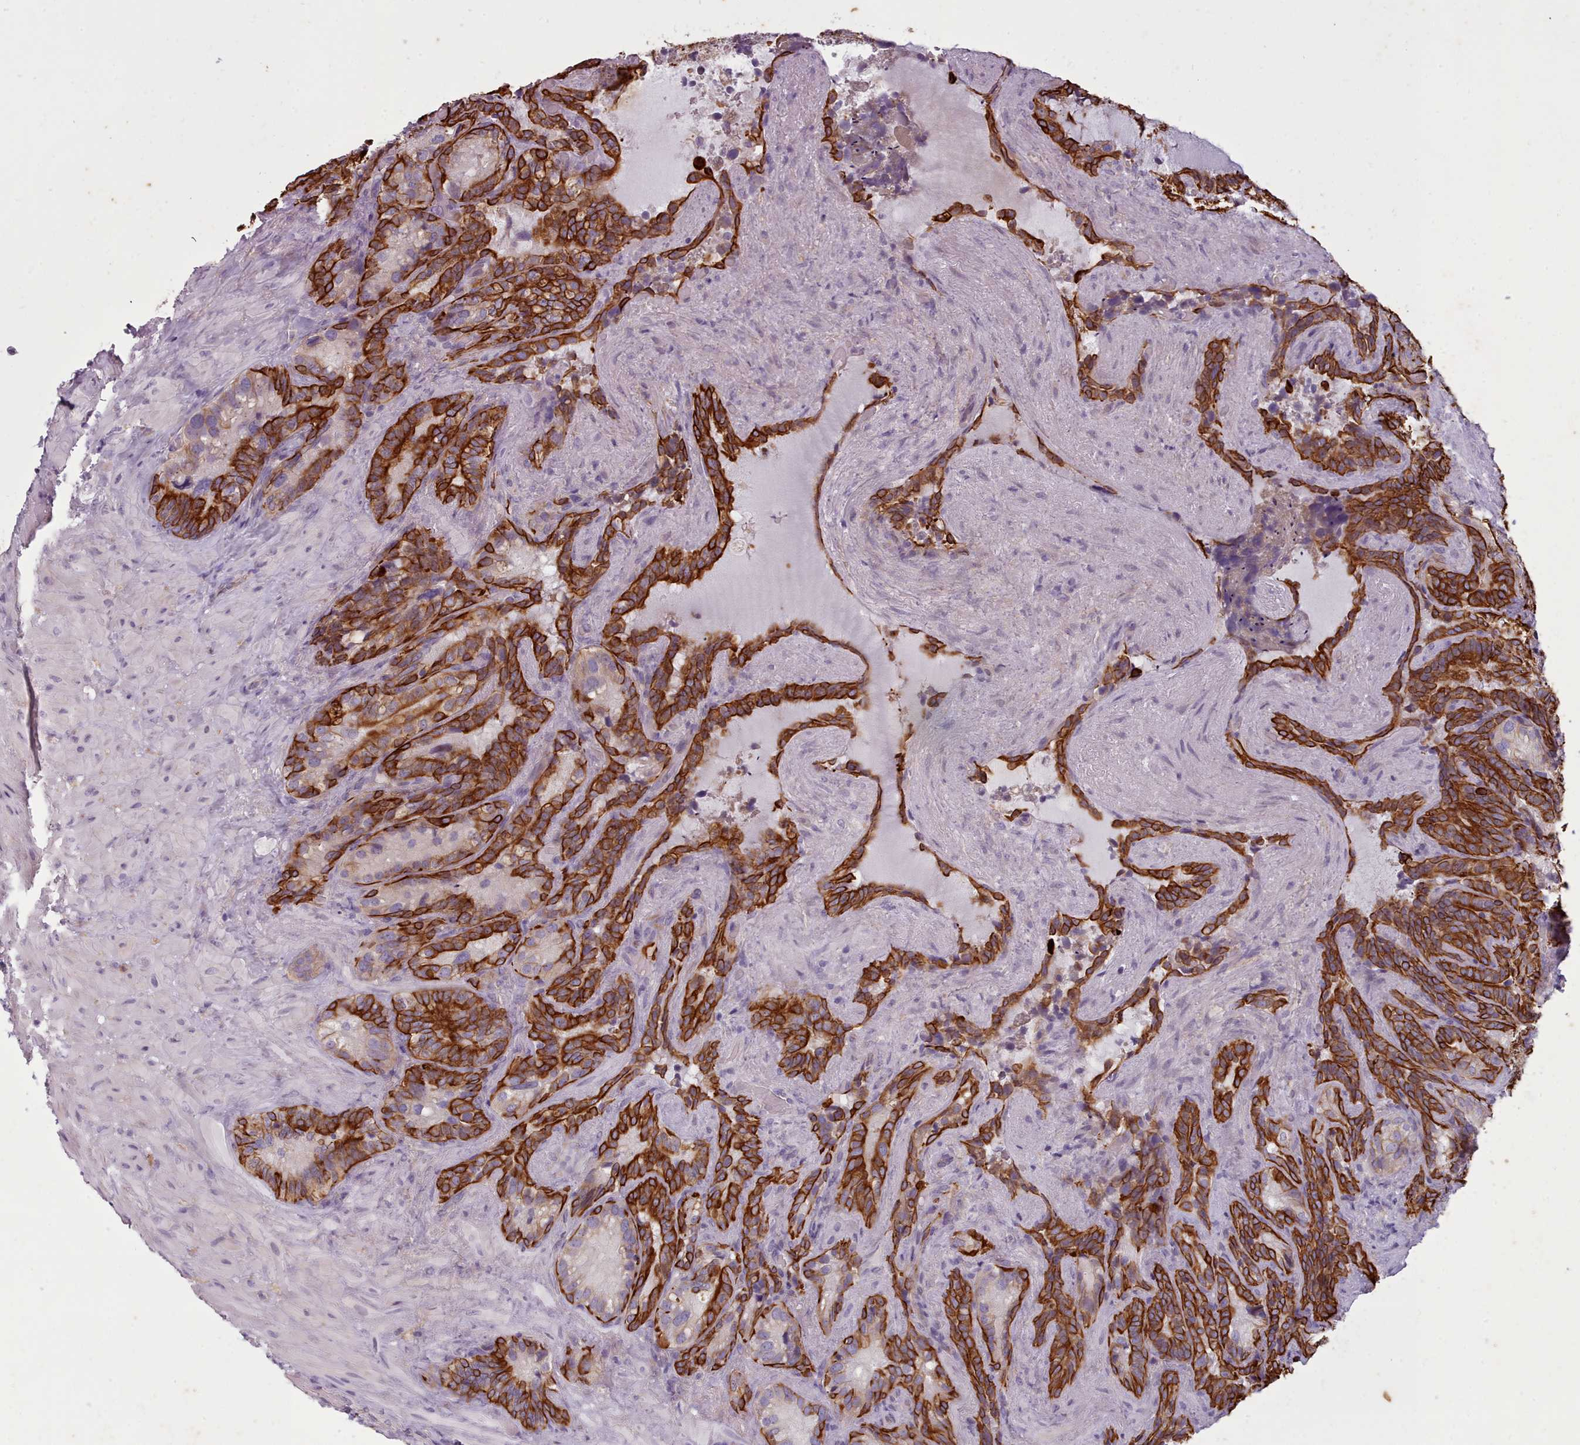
{"staining": {"intensity": "strong", "quantity": ">75%", "location": "cytoplasmic/membranous"}, "tissue": "seminal vesicle", "cell_type": "Glandular cells", "image_type": "normal", "snomed": [{"axis": "morphology", "description": "Normal tissue, NOS"}, {"axis": "topography", "description": "Seminal veicle"}], "caption": "The immunohistochemical stain shows strong cytoplasmic/membranous positivity in glandular cells of benign seminal vesicle.", "gene": "PLD4", "patient": {"sex": "male", "age": 62}}